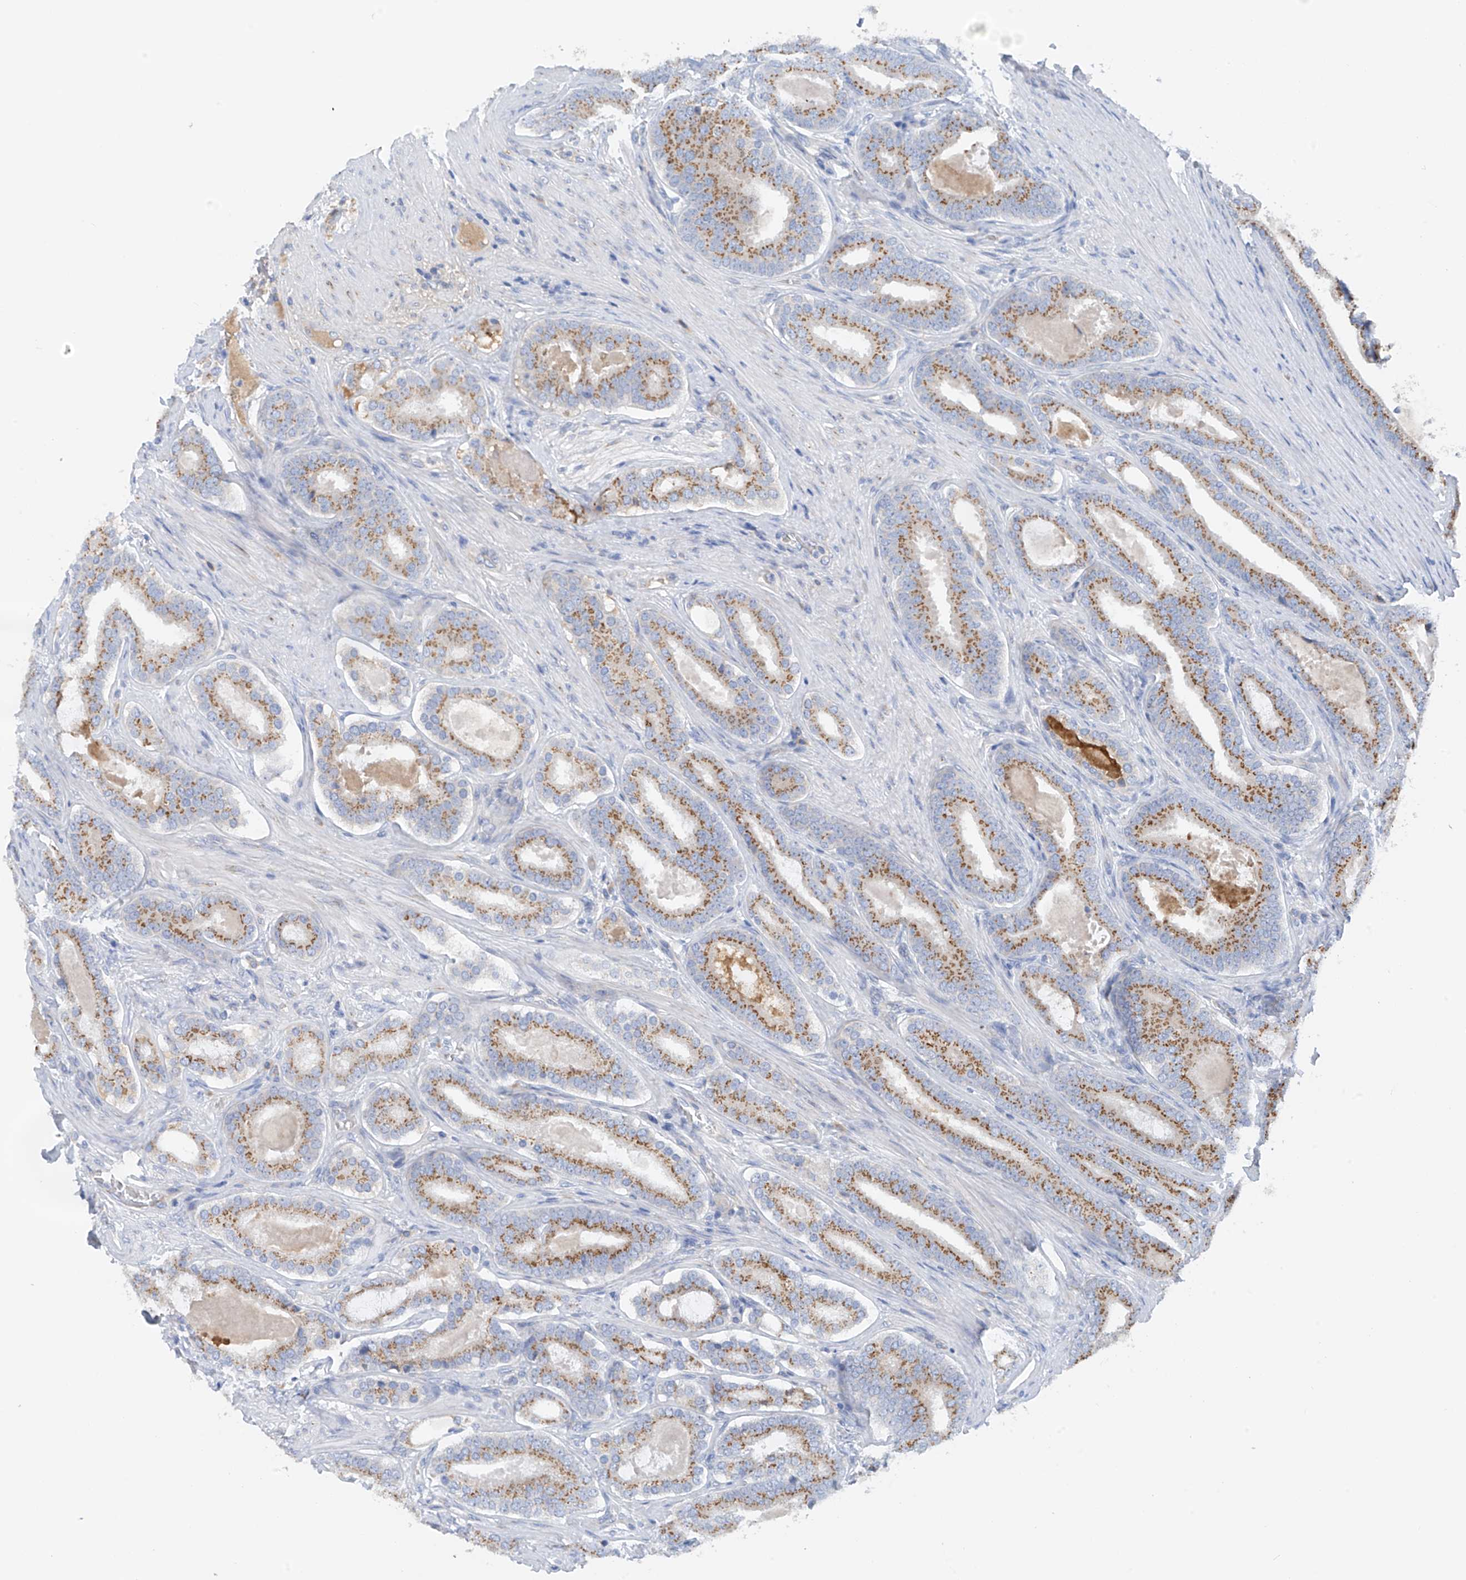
{"staining": {"intensity": "moderate", "quantity": "25%-75%", "location": "cytoplasmic/membranous"}, "tissue": "prostate cancer", "cell_type": "Tumor cells", "image_type": "cancer", "snomed": [{"axis": "morphology", "description": "Adenocarcinoma, High grade"}, {"axis": "topography", "description": "Prostate"}], "caption": "Human prostate cancer (adenocarcinoma (high-grade)) stained with a brown dye demonstrates moderate cytoplasmic/membranous positive expression in approximately 25%-75% of tumor cells.", "gene": "SLC5A11", "patient": {"sex": "male", "age": 60}}